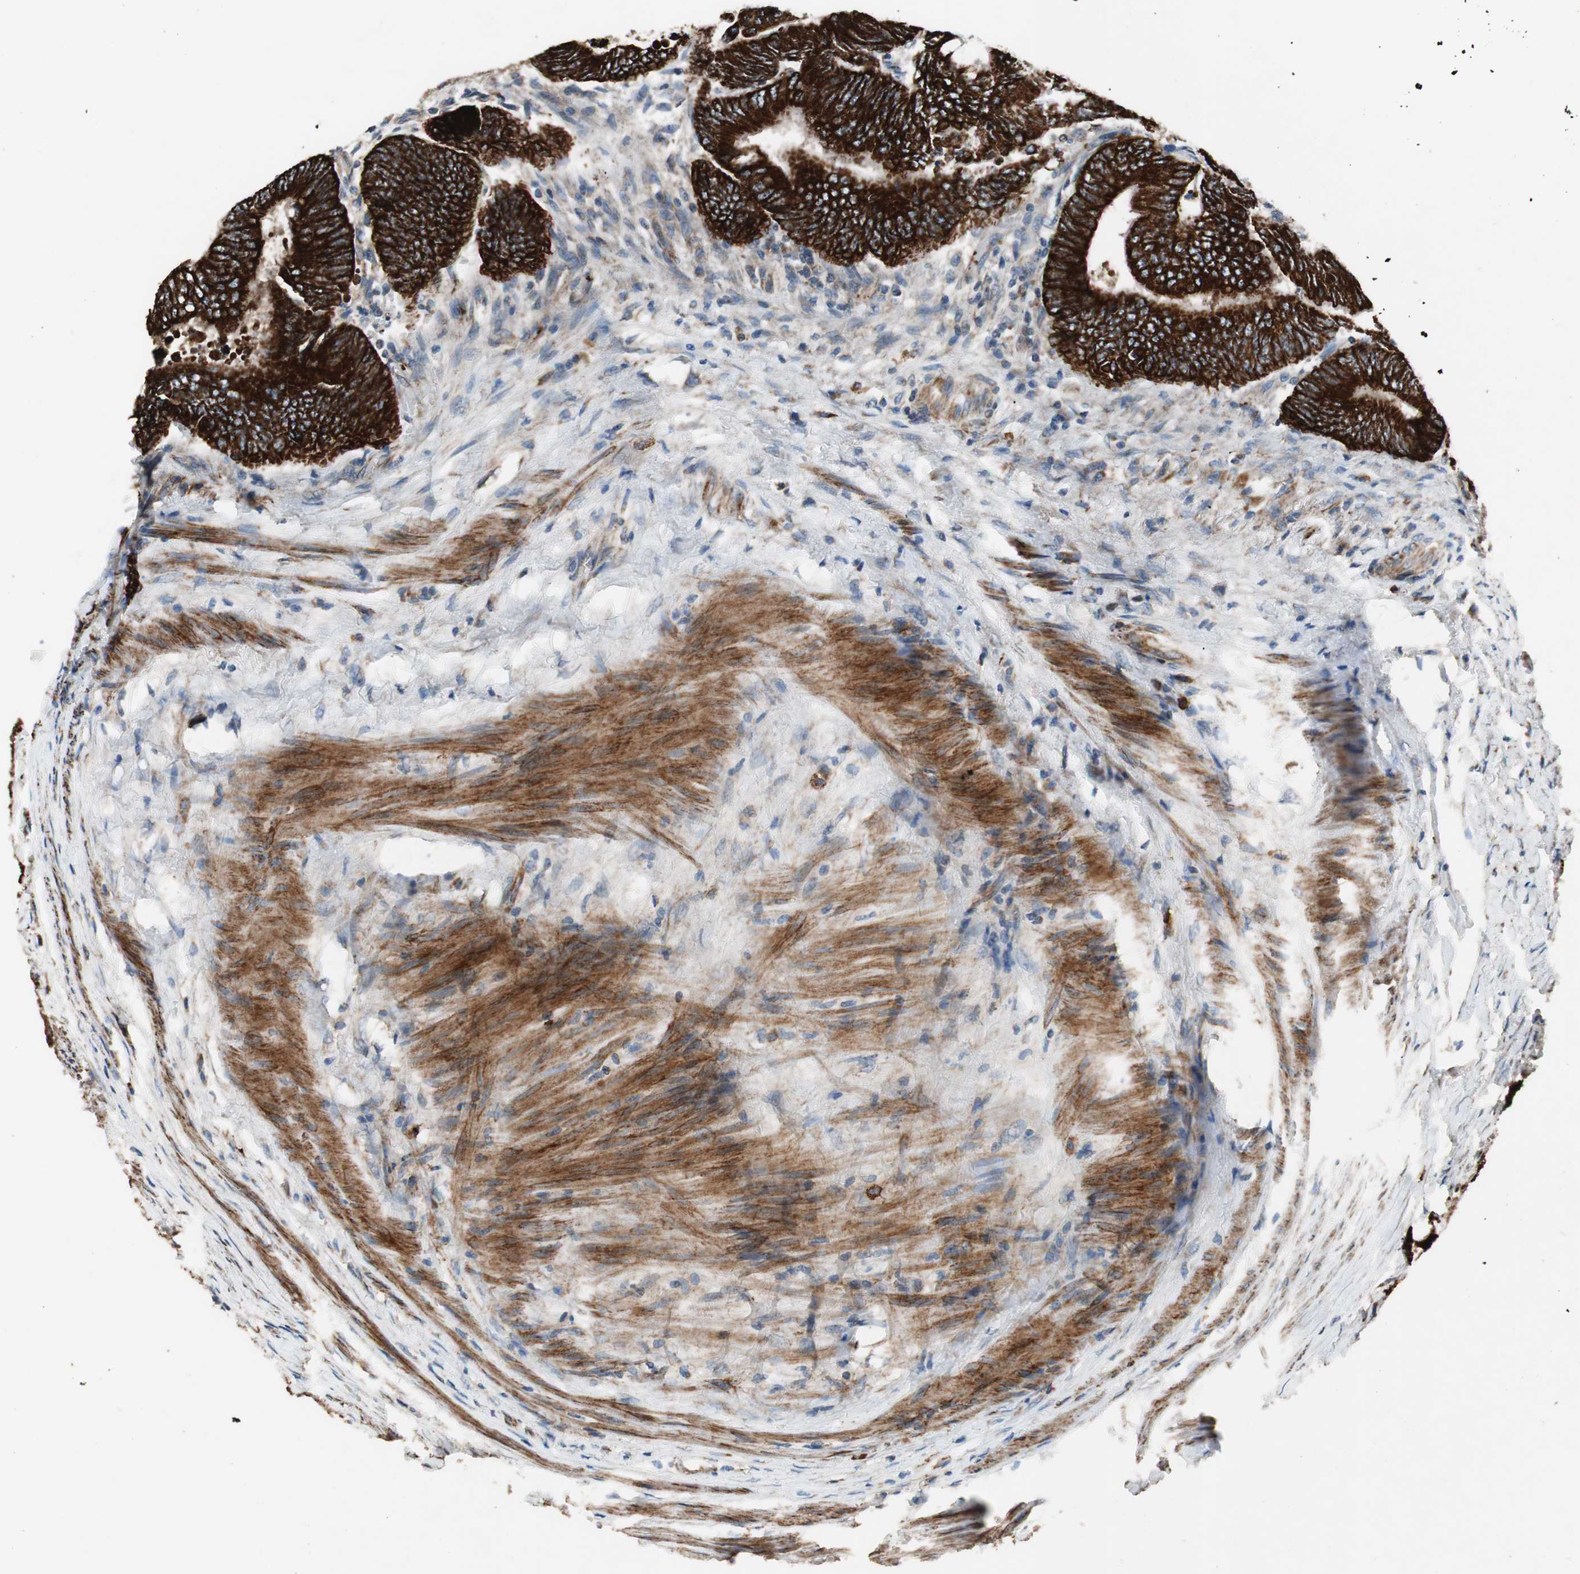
{"staining": {"intensity": "strong", "quantity": ">75%", "location": "cytoplasmic/membranous"}, "tissue": "colorectal cancer", "cell_type": "Tumor cells", "image_type": "cancer", "snomed": [{"axis": "morphology", "description": "Normal tissue, NOS"}, {"axis": "morphology", "description": "Adenocarcinoma, NOS"}, {"axis": "topography", "description": "Rectum"}, {"axis": "topography", "description": "Peripheral nerve tissue"}], "caption": "Immunohistochemical staining of human colorectal cancer (adenocarcinoma) displays strong cytoplasmic/membranous protein expression in approximately >75% of tumor cells.", "gene": "AKAP1", "patient": {"sex": "male", "age": 92}}